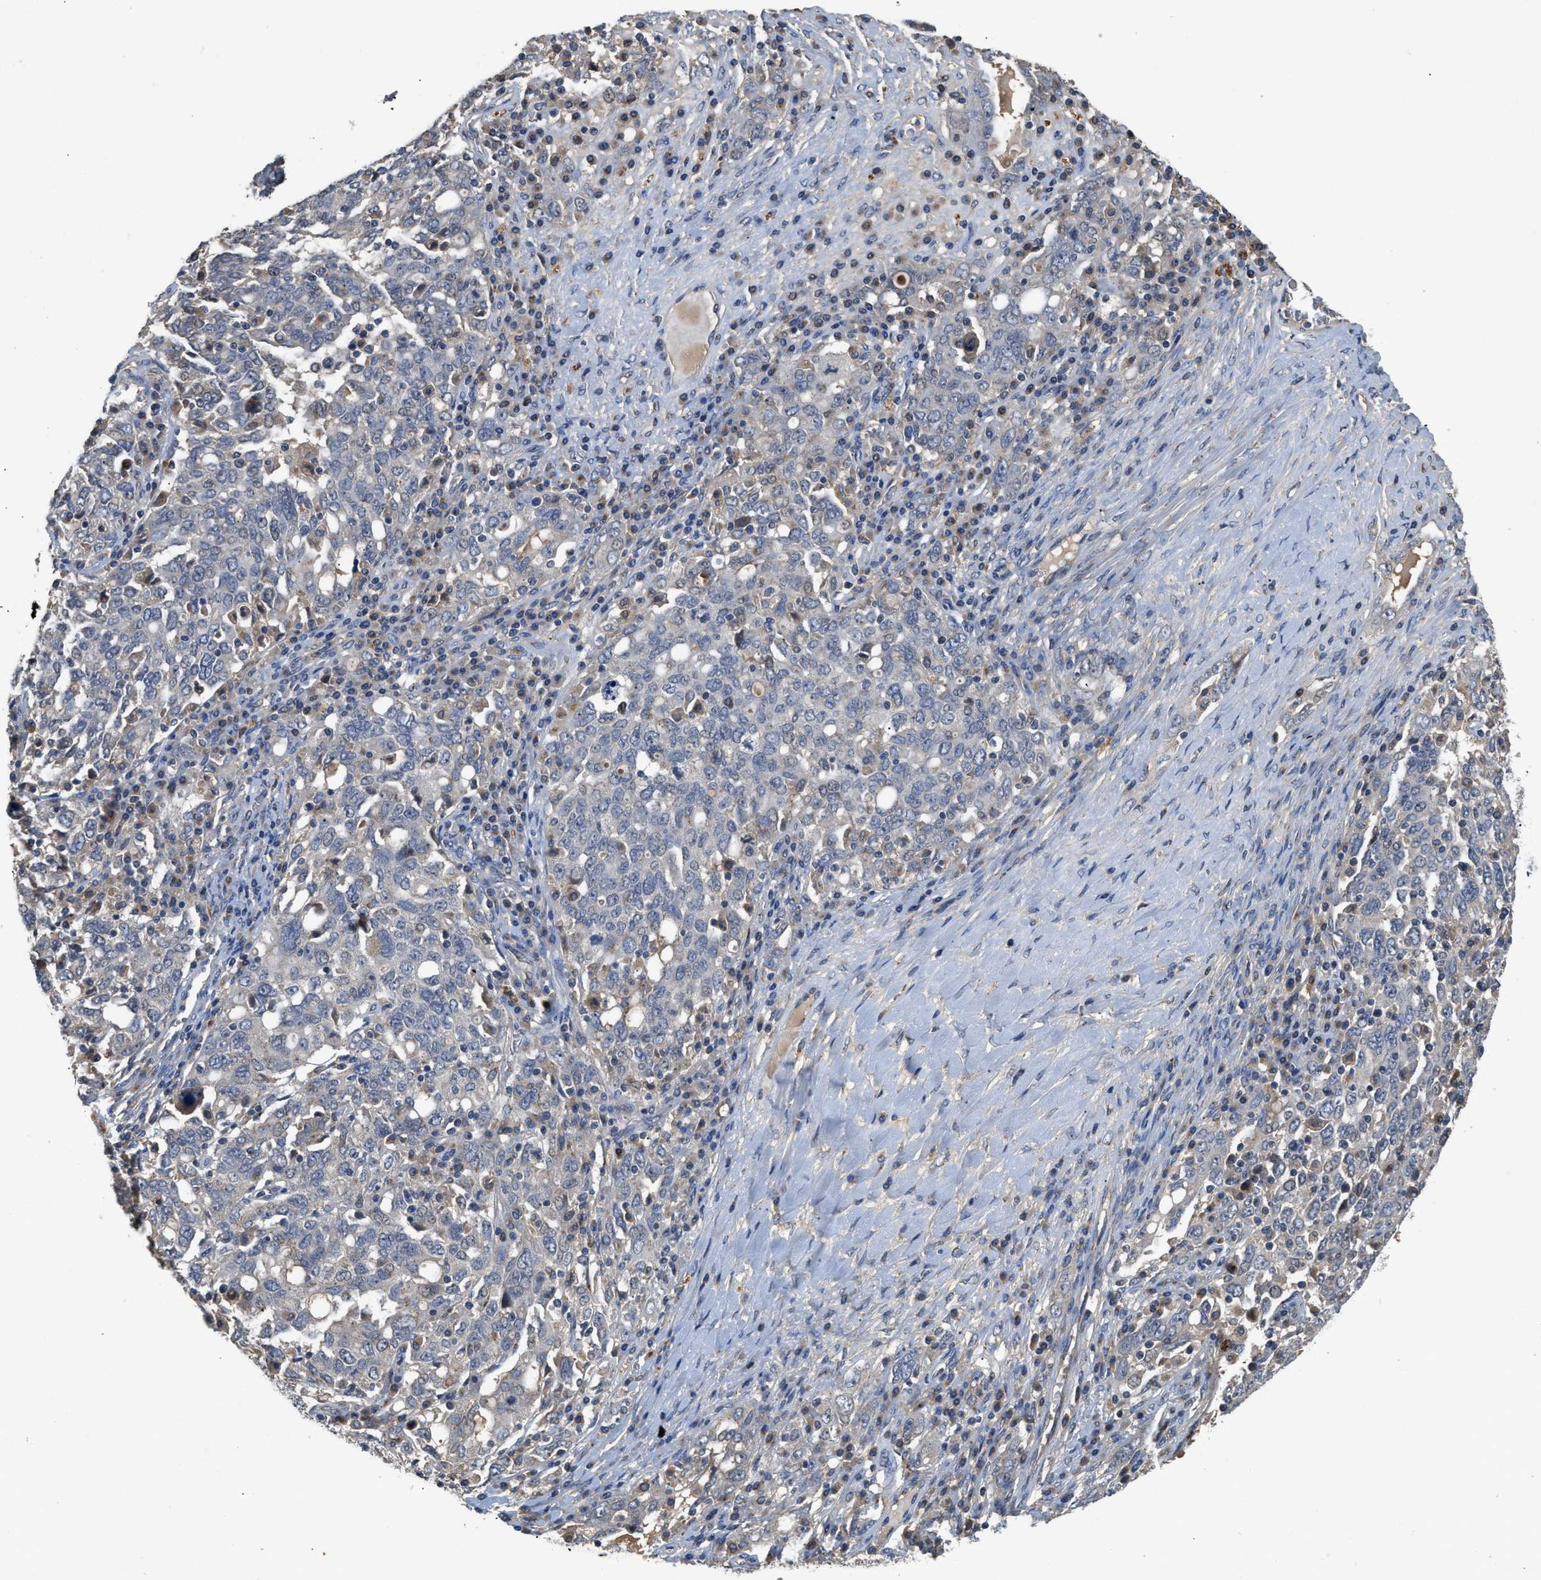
{"staining": {"intensity": "weak", "quantity": "<25%", "location": "cytoplasmic/membranous"}, "tissue": "ovarian cancer", "cell_type": "Tumor cells", "image_type": "cancer", "snomed": [{"axis": "morphology", "description": "Carcinoma, endometroid"}, {"axis": "topography", "description": "Ovary"}], "caption": "Tumor cells are negative for protein expression in human endometroid carcinoma (ovarian).", "gene": "SIK2", "patient": {"sex": "female", "age": 62}}